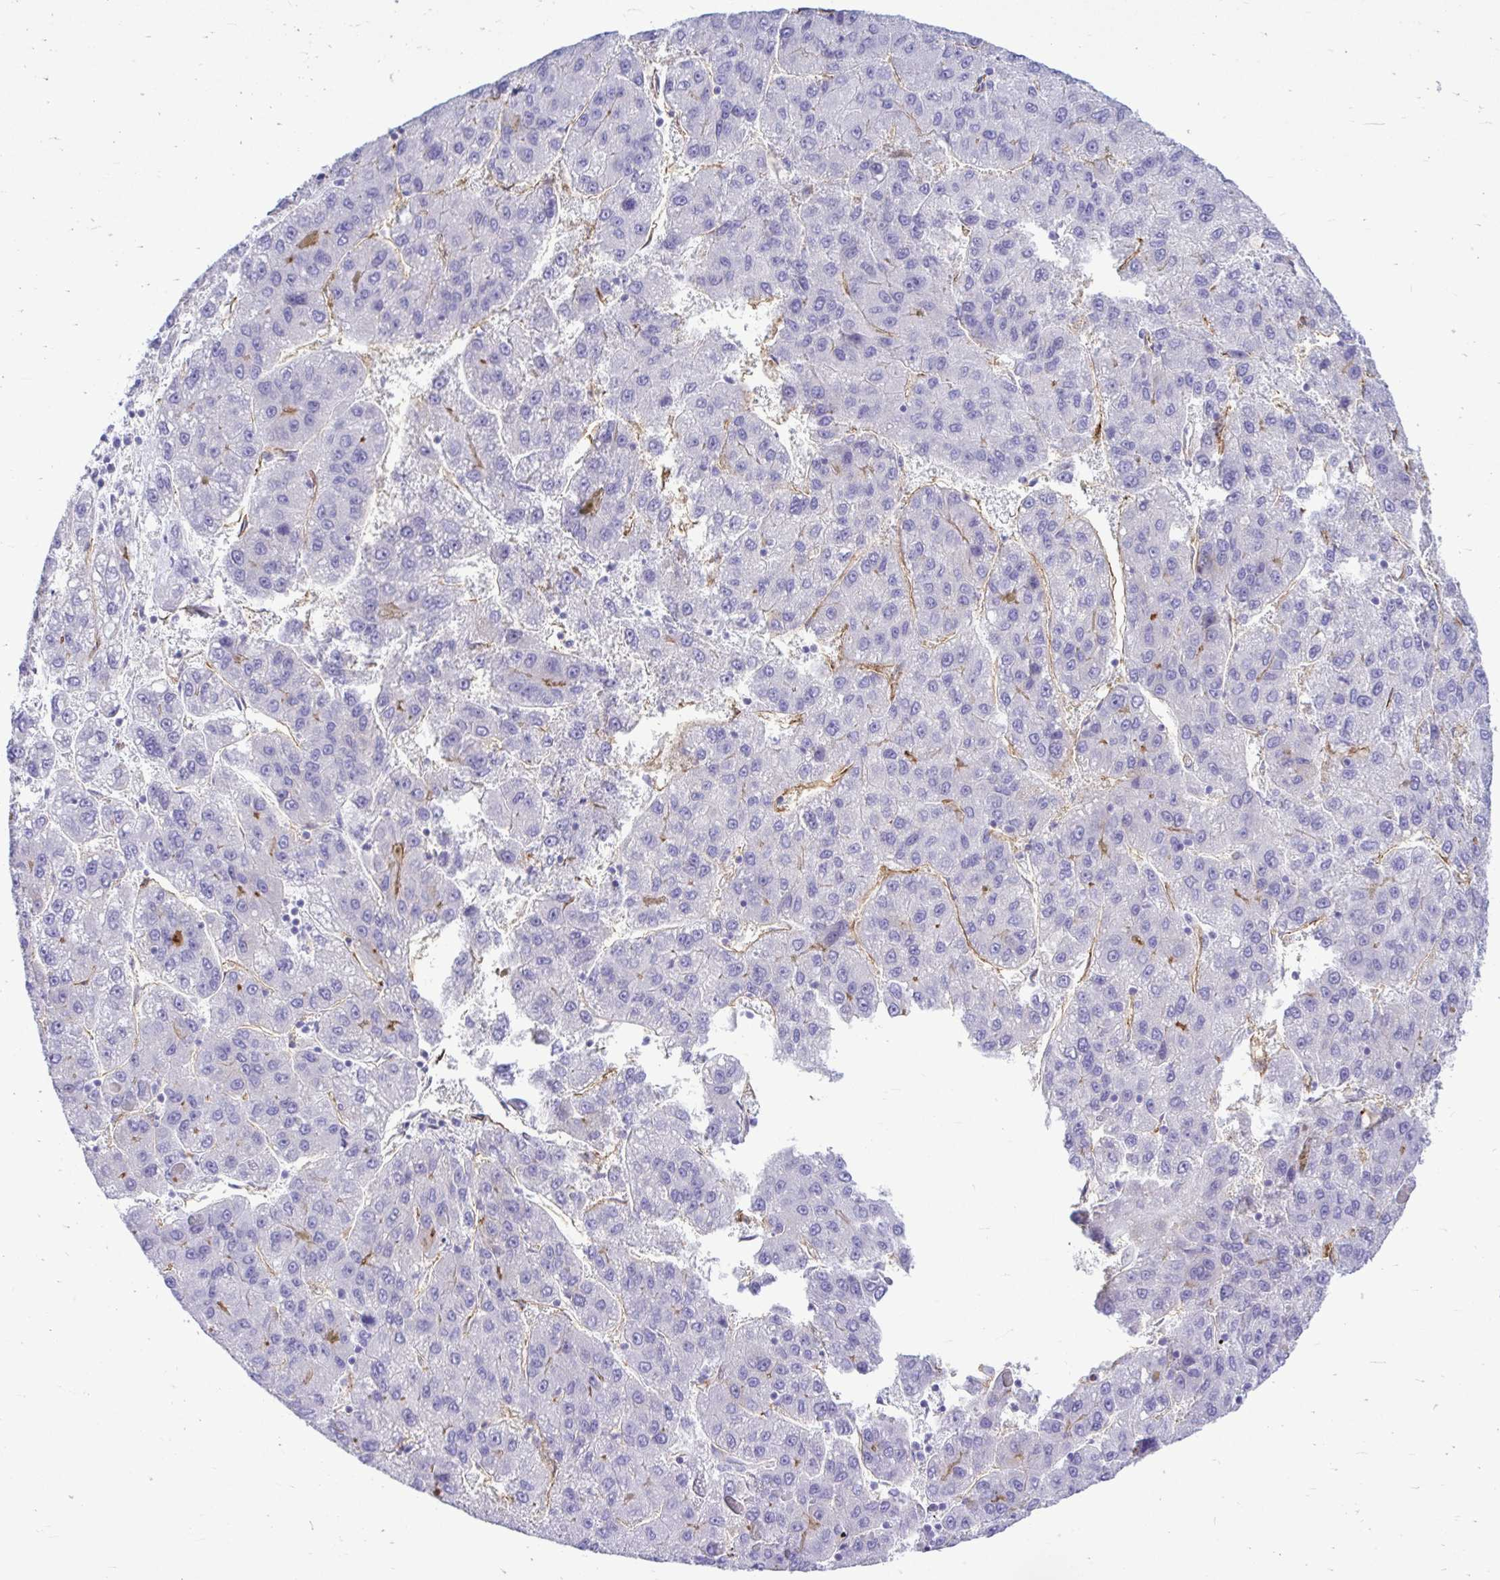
{"staining": {"intensity": "negative", "quantity": "none", "location": "none"}, "tissue": "liver cancer", "cell_type": "Tumor cells", "image_type": "cancer", "snomed": [{"axis": "morphology", "description": "Carcinoma, Hepatocellular, NOS"}, {"axis": "topography", "description": "Liver"}], "caption": "IHC photomicrograph of human liver cancer (hepatocellular carcinoma) stained for a protein (brown), which reveals no staining in tumor cells. (Brightfield microscopy of DAB (3,3'-diaminobenzidine) immunohistochemistry (IHC) at high magnification).", "gene": "ABCG2", "patient": {"sex": "female", "age": 82}}